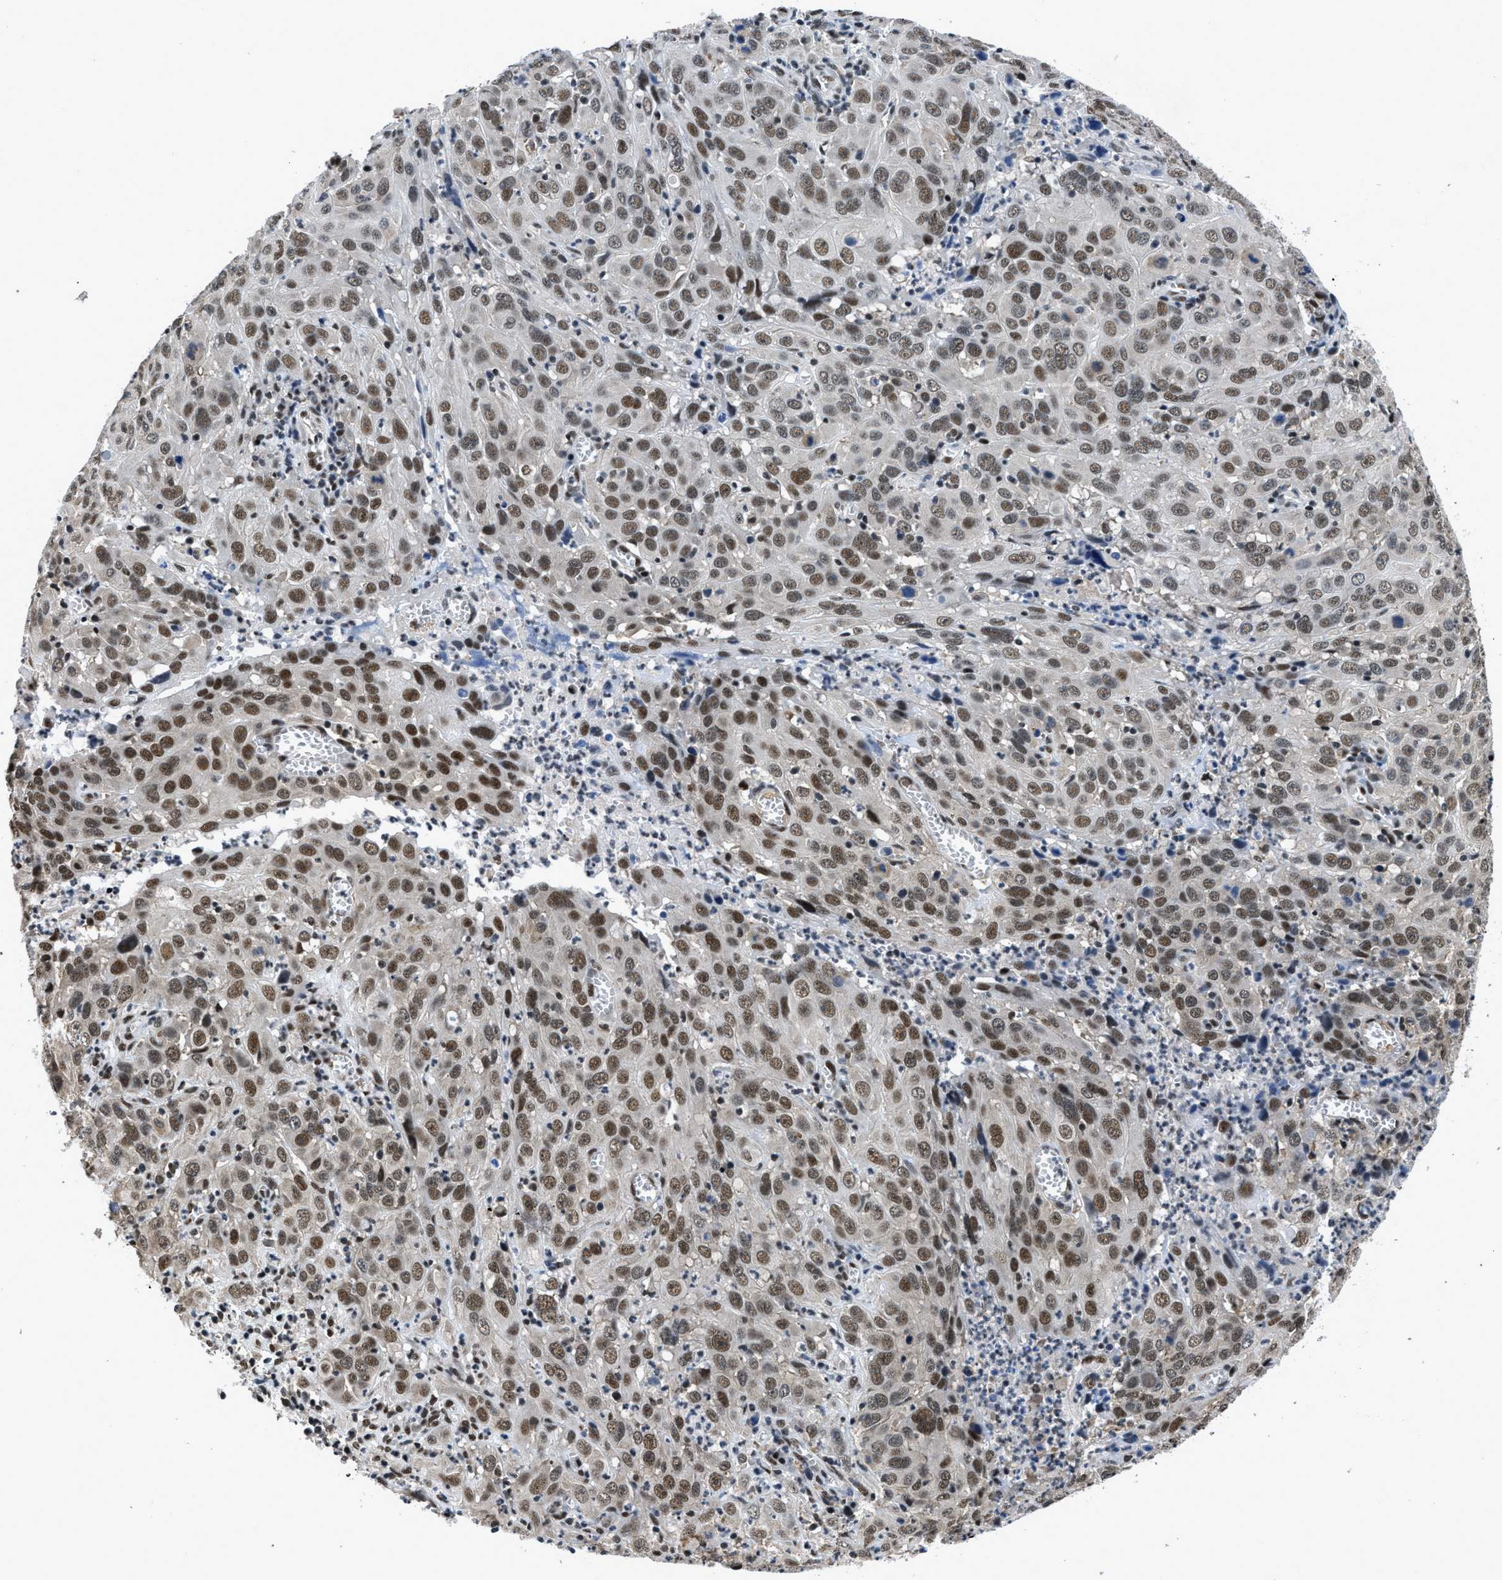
{"staining": {"intensity": "strong", "quantity": ">75%", "location": "nuclear"}, "tissue": "cervical cancer", "cell_type": "Tumor cells", "image_type": "cancer", "snomed": [{"axis": "morphology", "description": "Squamous cell carcinoma, NOS"}, {"axis": "topography", "description": "Cervix"}], "caption": "Tumor cells reveal strong nuclear staining in about >75% of cells in cervical cancer (squamous cell carcinoma).", "gene": "HNRNPH2", "patient": {"sex": "female", "age": 32}}